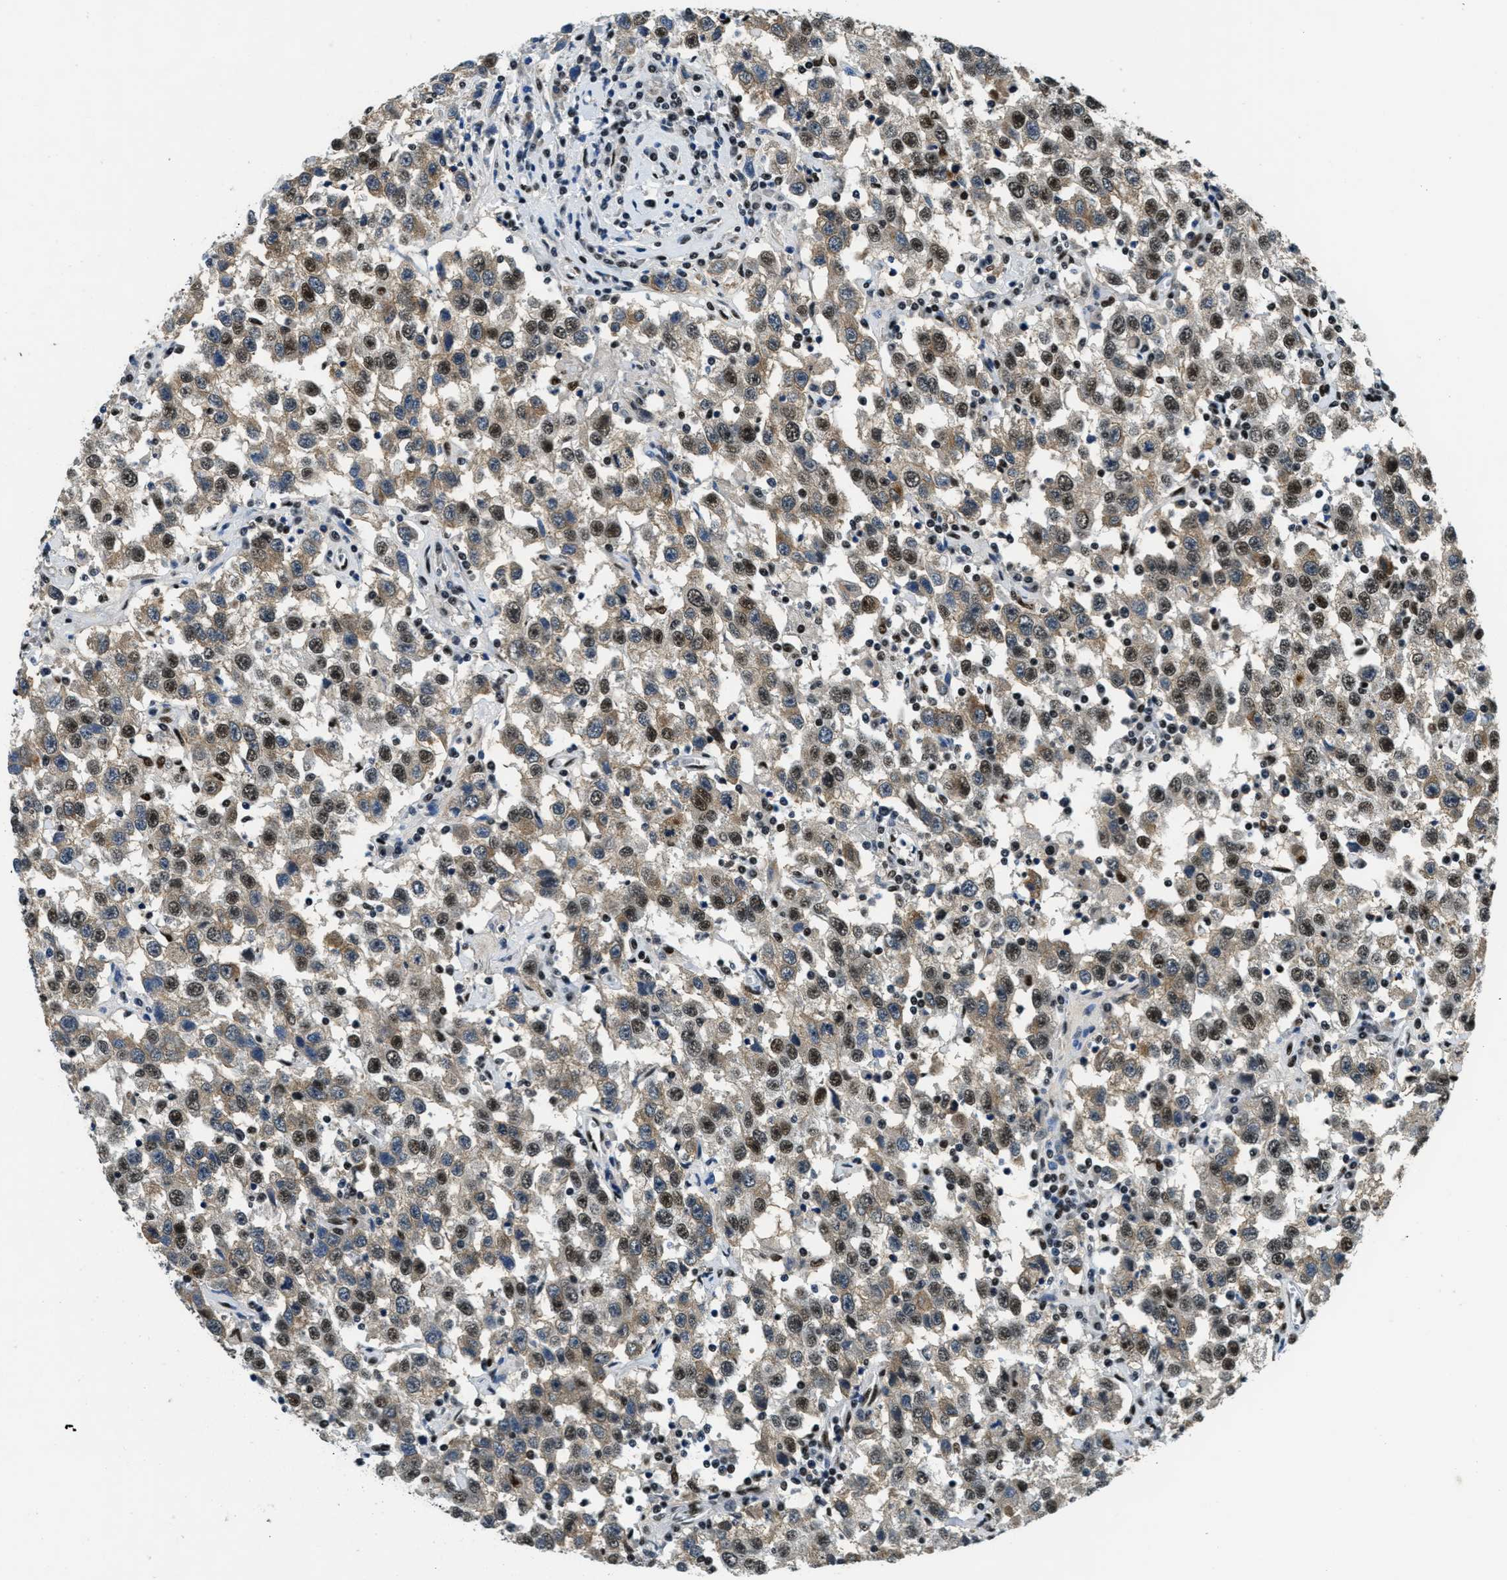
{"staining": {"intensity": "moderate", "quantity": ">75%", "location": "cytoplasmic/membranous,nuclear"}, "tissue": "testis cancer", "cell_type": "Tumor cells", "image_type": "cancer", "snomed": [{"axis": "morphology", "description": "Seminoma, NOS"}, {"axis": "topography", "description": "Testis"}], "caption": "An IHC photomicrograph of tumor tissue is shown. Protein staining in brown labels moderate cytoplasmic/membranous and nuclear positivity in testis cancer within tumor cells. (Stains: DAB (3,3'-diaminobenzidine) in brown, nuclei in blue, Microscopy: brightfield microscopy at high magnification).", "gene": "SSB", "patient": {"sex": "male", "age": 41}}